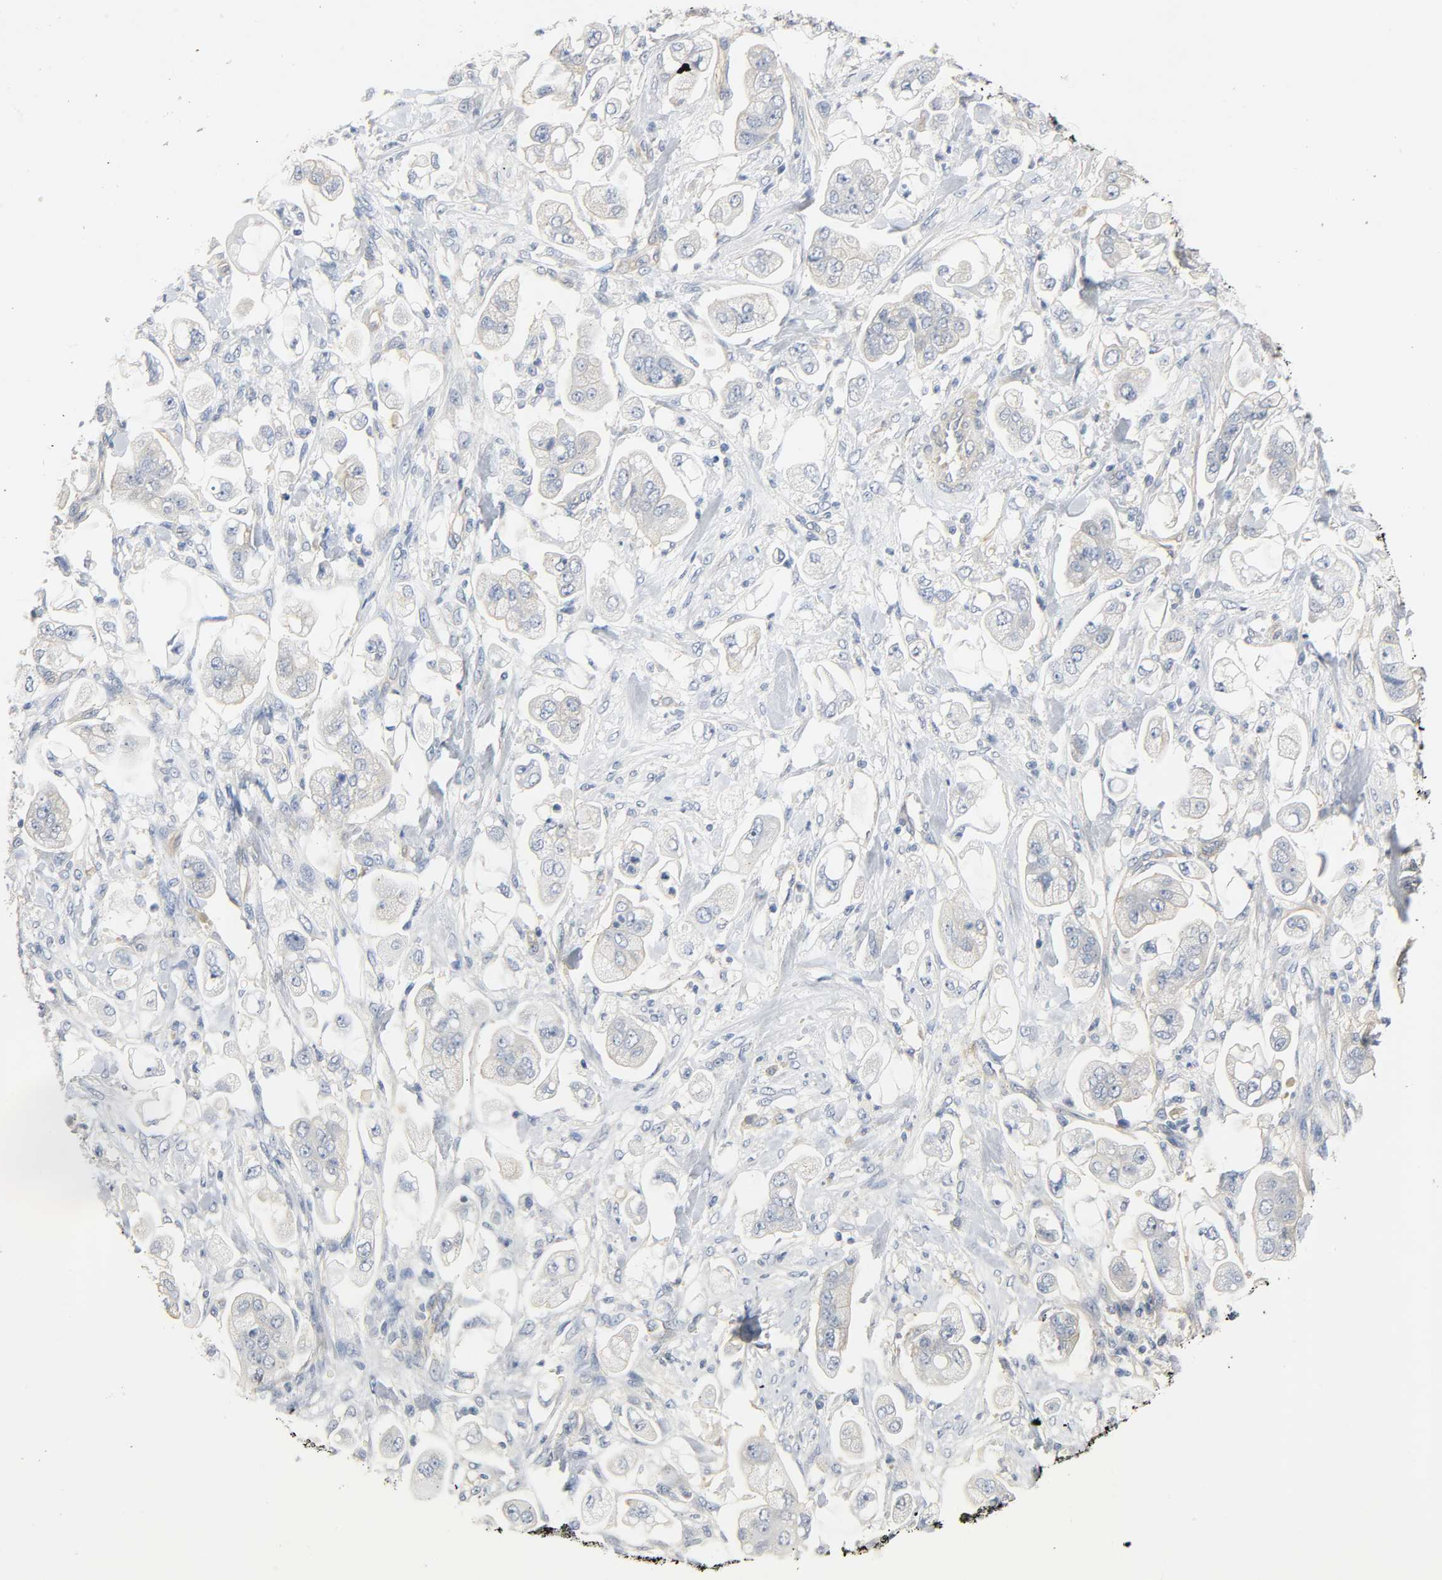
{"staining": {"intensity": "weak", "quantity": "25%-75%", "location": "cytoplasmic/membranous"}, "tissue": "stomach cancer", "cell_type": "Tumor cells", "image_type": "cancer", "snomed": [{"axis": "morphology", "description": "Adenocarcinoma, NOS"}, {"axis": "topography", "description": "Stomach"}], "caption": "Immunohistochemical staining of stomach cancer (adenocarcinoma) shows low levels of weak cytoplasmic/membranous protein staining in approximately 25%-75% of tumor cells. The staining was performed using DAB (3,3'-diaminobenzidine) to visualize the protein expression in brown, while the nuclei were stained in blue with hematoxylin (Magnification: 20x).", "gene": "ARPC1A", "patient": {"sex": "male", "age": 62}}